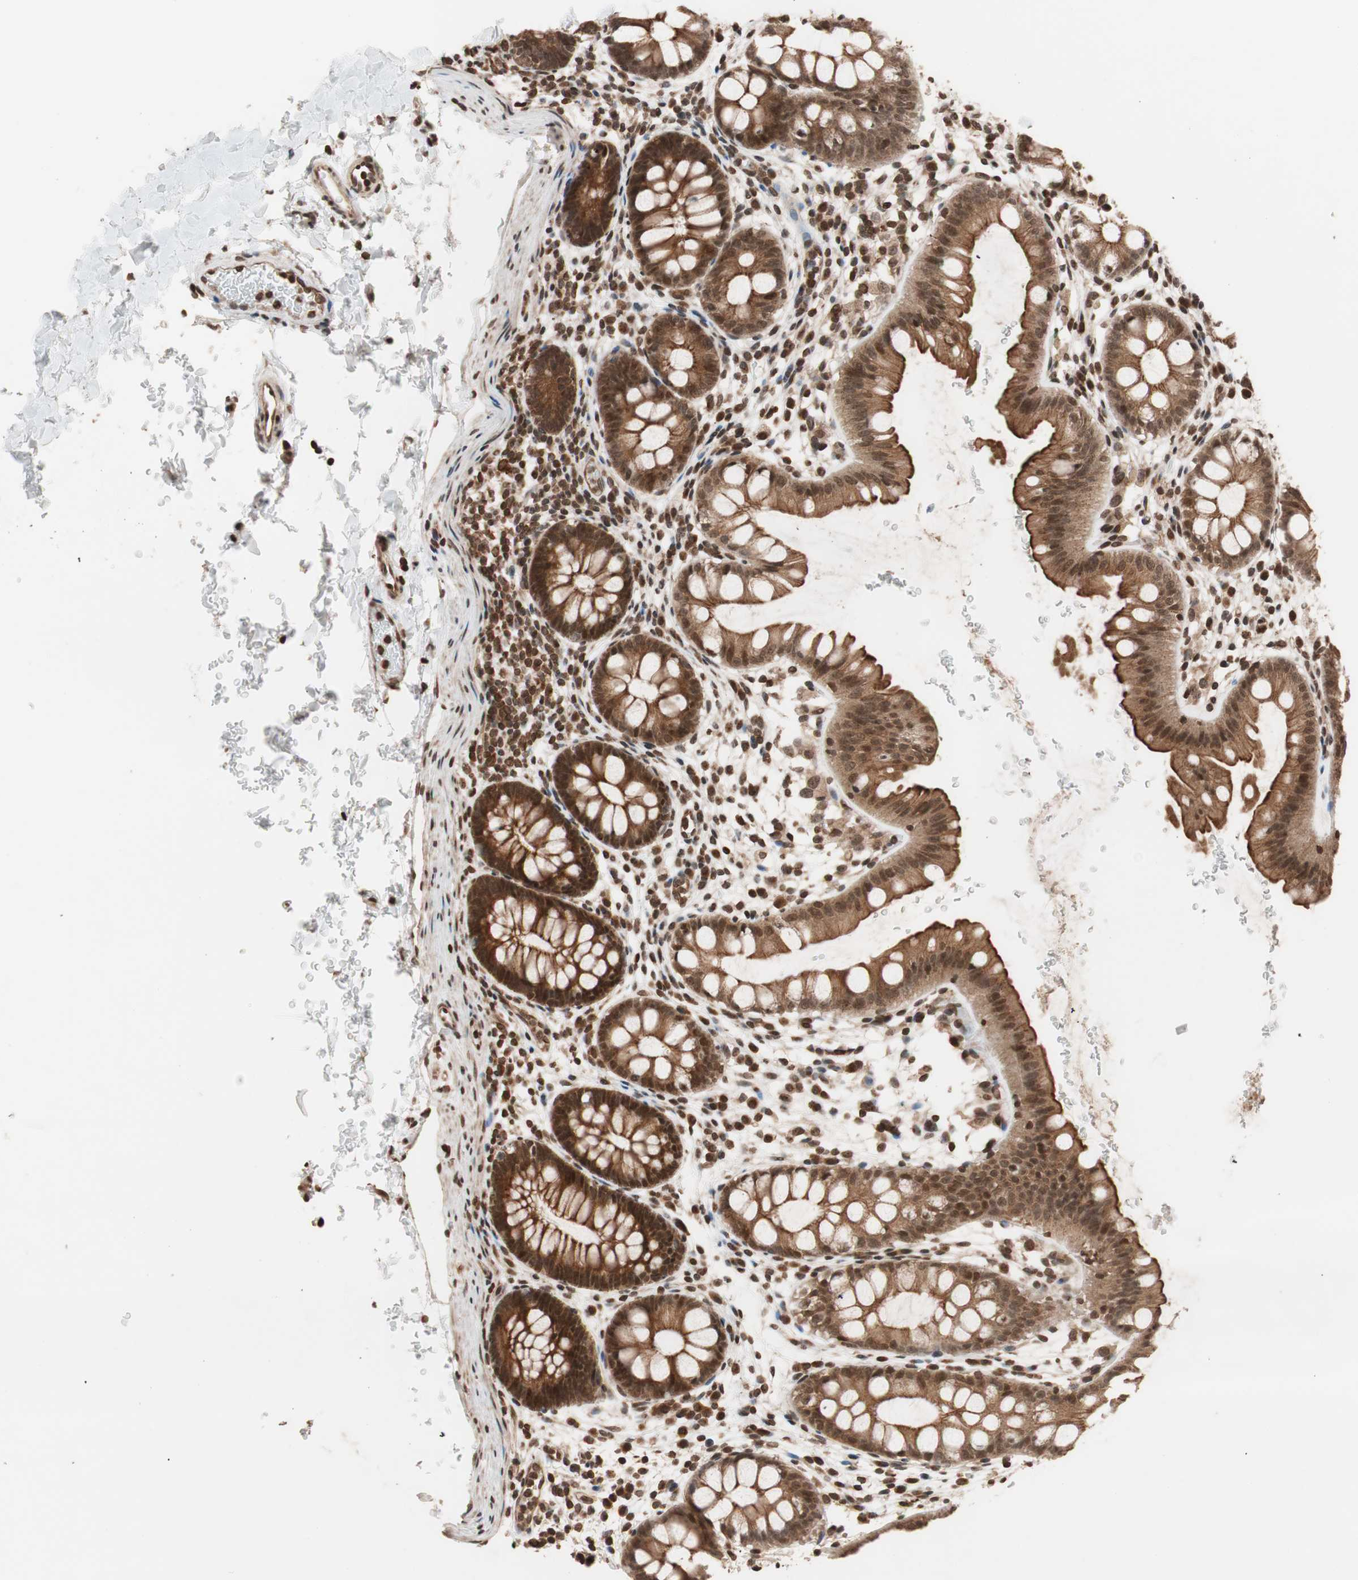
{"staining": {"intensity": "strong", "quantity": ">75%", "location": "cytoplasmic/membranous,nuclear"}, "tissue": "rectum", "cell_type": "Glandular cells", "image_type": "normal", "snomed": [{"axis": "morphology", "description": "Normal tissue, NOS"}, {"axis": "topography", "description": "Rectum"}], "caption": "The immunohistochemical stain shows strong cytoplasmic/membranous,nuclear expression in glandular cells of benign rectum. The staining is performed using DAB brown chromogen to label protein expression. The nuclei are counter-stained blue using hematoxylin.", "gene": "ZFC3H1", "patient": {"sex": "female", "age": 24}}